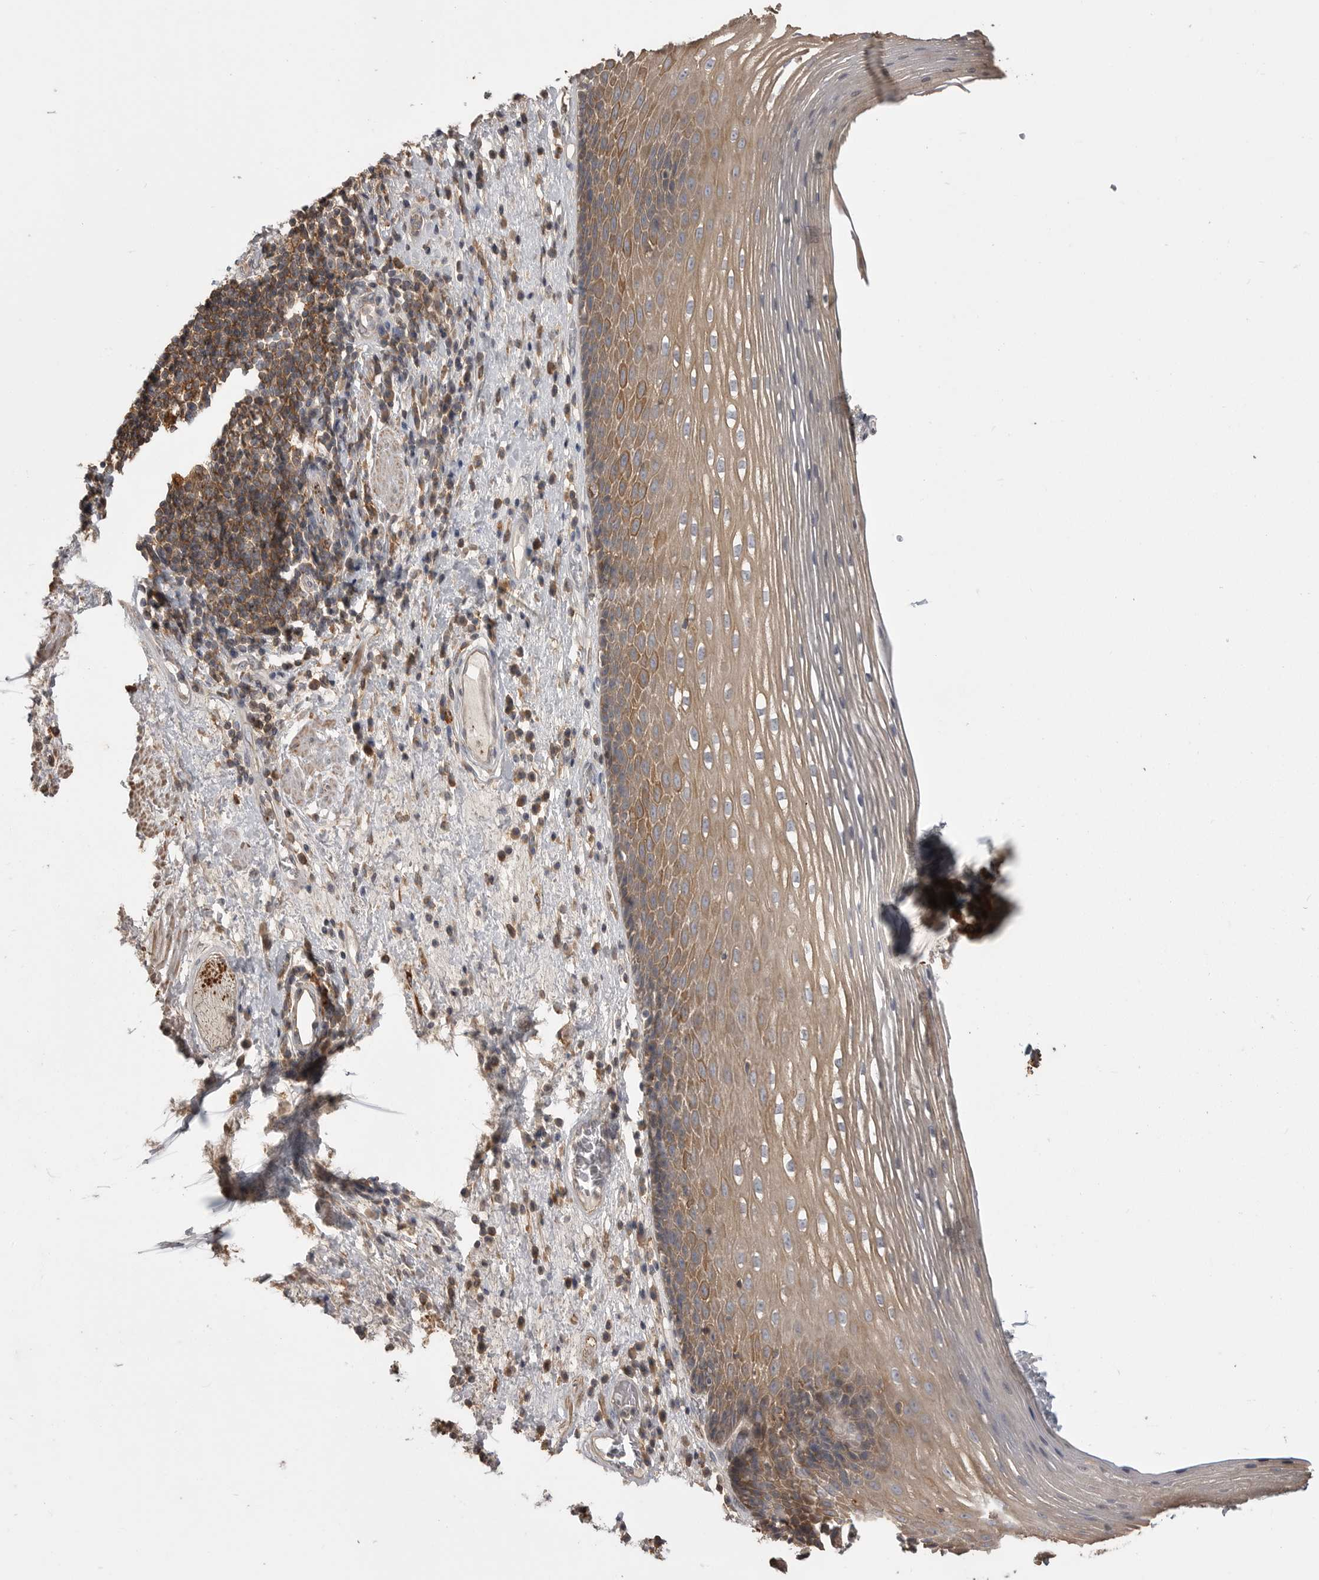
{"staining": {"intensity": "moderate", "quantity": ">75%", "location": "cytoplasmic/membranous"}, "tissue": "esophagus", "cell_type": "Squamous epithelial cells", "image_type": "normal", "snomed": [{"axis": "morphology", "description": "Normal tissue, NOS"}, {"axis": "morphology", "description": "Adenocarcinoma, NOS"}, {"axis": "topography", "description": "Esophagus"}], "caption": "A brown stain shows moderate cytoplasmic/membranous staining of a protein in squamous epithelial cells of benign human esophagus. The staining was performed using DAB (3,3'-diaminobenzidine) to visualize the protein expression in brown, while the nuclei were stained in blue with hematoxylin (Magnification: 20x).", "gene": "CMTM6", "patient": {"sex": "male", "age": 62}}